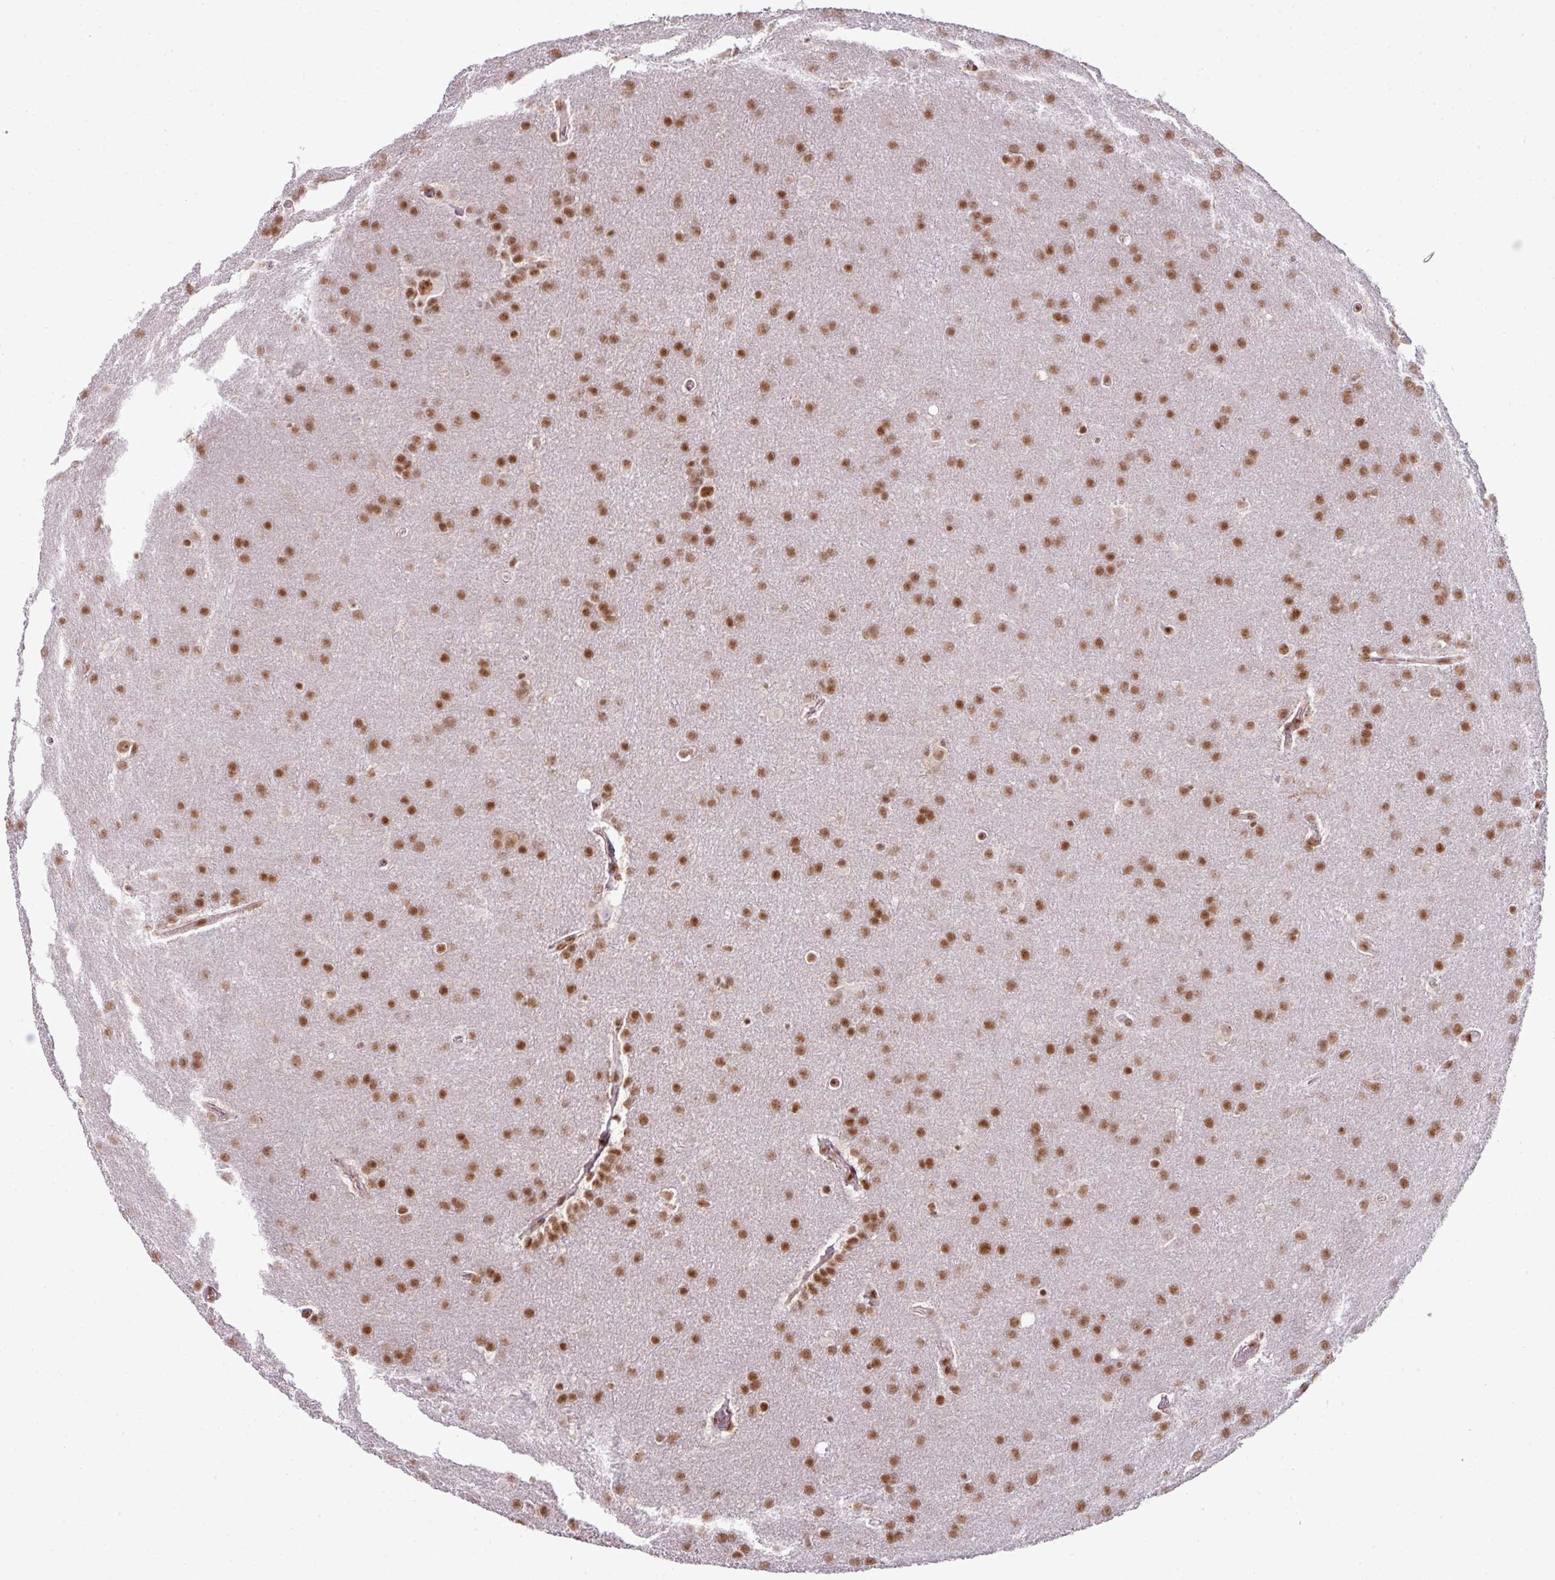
{"staining": {"intensity": "moderate", "quantity": ">75%", "location": "nuclear"}, "tissue": "glioma", "cell_type": "Tumor cells", "image_type": "cancer", "snomed": [{"axis": "morphology", "description": "Glioma, malignant, Low grade"}, {"axis": "topography", "description": "Brain"}], "caption": "This is a histology image of IHC staining of malignant low-grade glioma, which shows moderate expression in the nuclear of tumor cells.", "gene": "ARL6IP4", "patient": {"sex": "female", "age": 32}}